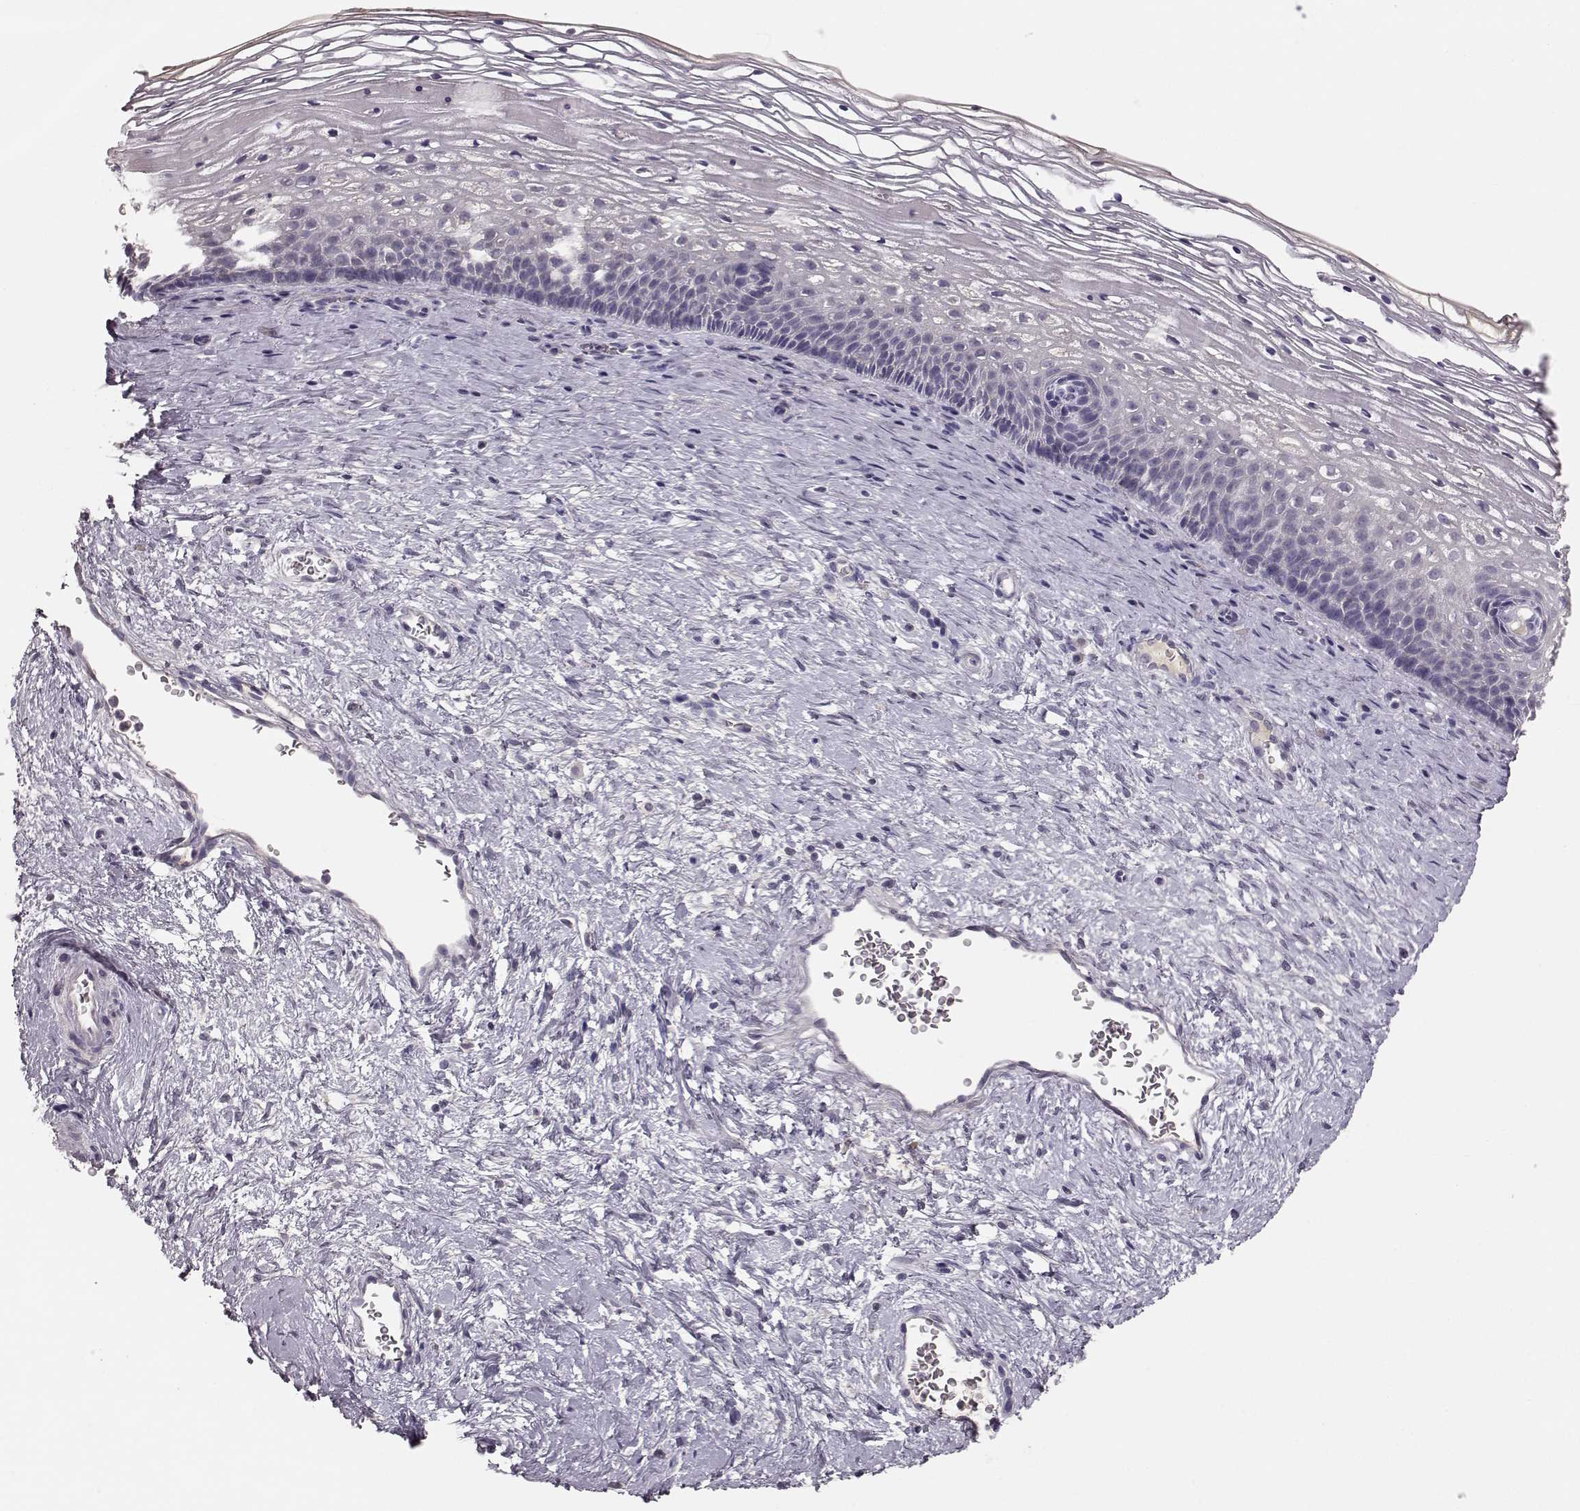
{"staining": {"intensity": "negative", "quantity": "none", "location": "none"}, "tissue": "cervix", "cell_type": "Glandular cells", "image_type": "normal", "snomed": [{"axis": "morphology", "description": "Normal tissue, NOS"}, {"axis": "topography", "description": "Cervix"}], "caption": "Immunohistochemistry (IHC) photomicrograph of unremarkable cervix: cervix stained with DAB demonstrates no significant protein staining in glandular cells. (Immunohistochemistry (IHC), brightfield microscopy, high magnification).", "gene": "BFSP2", "patient": {"sex": "female", "age": 34}}